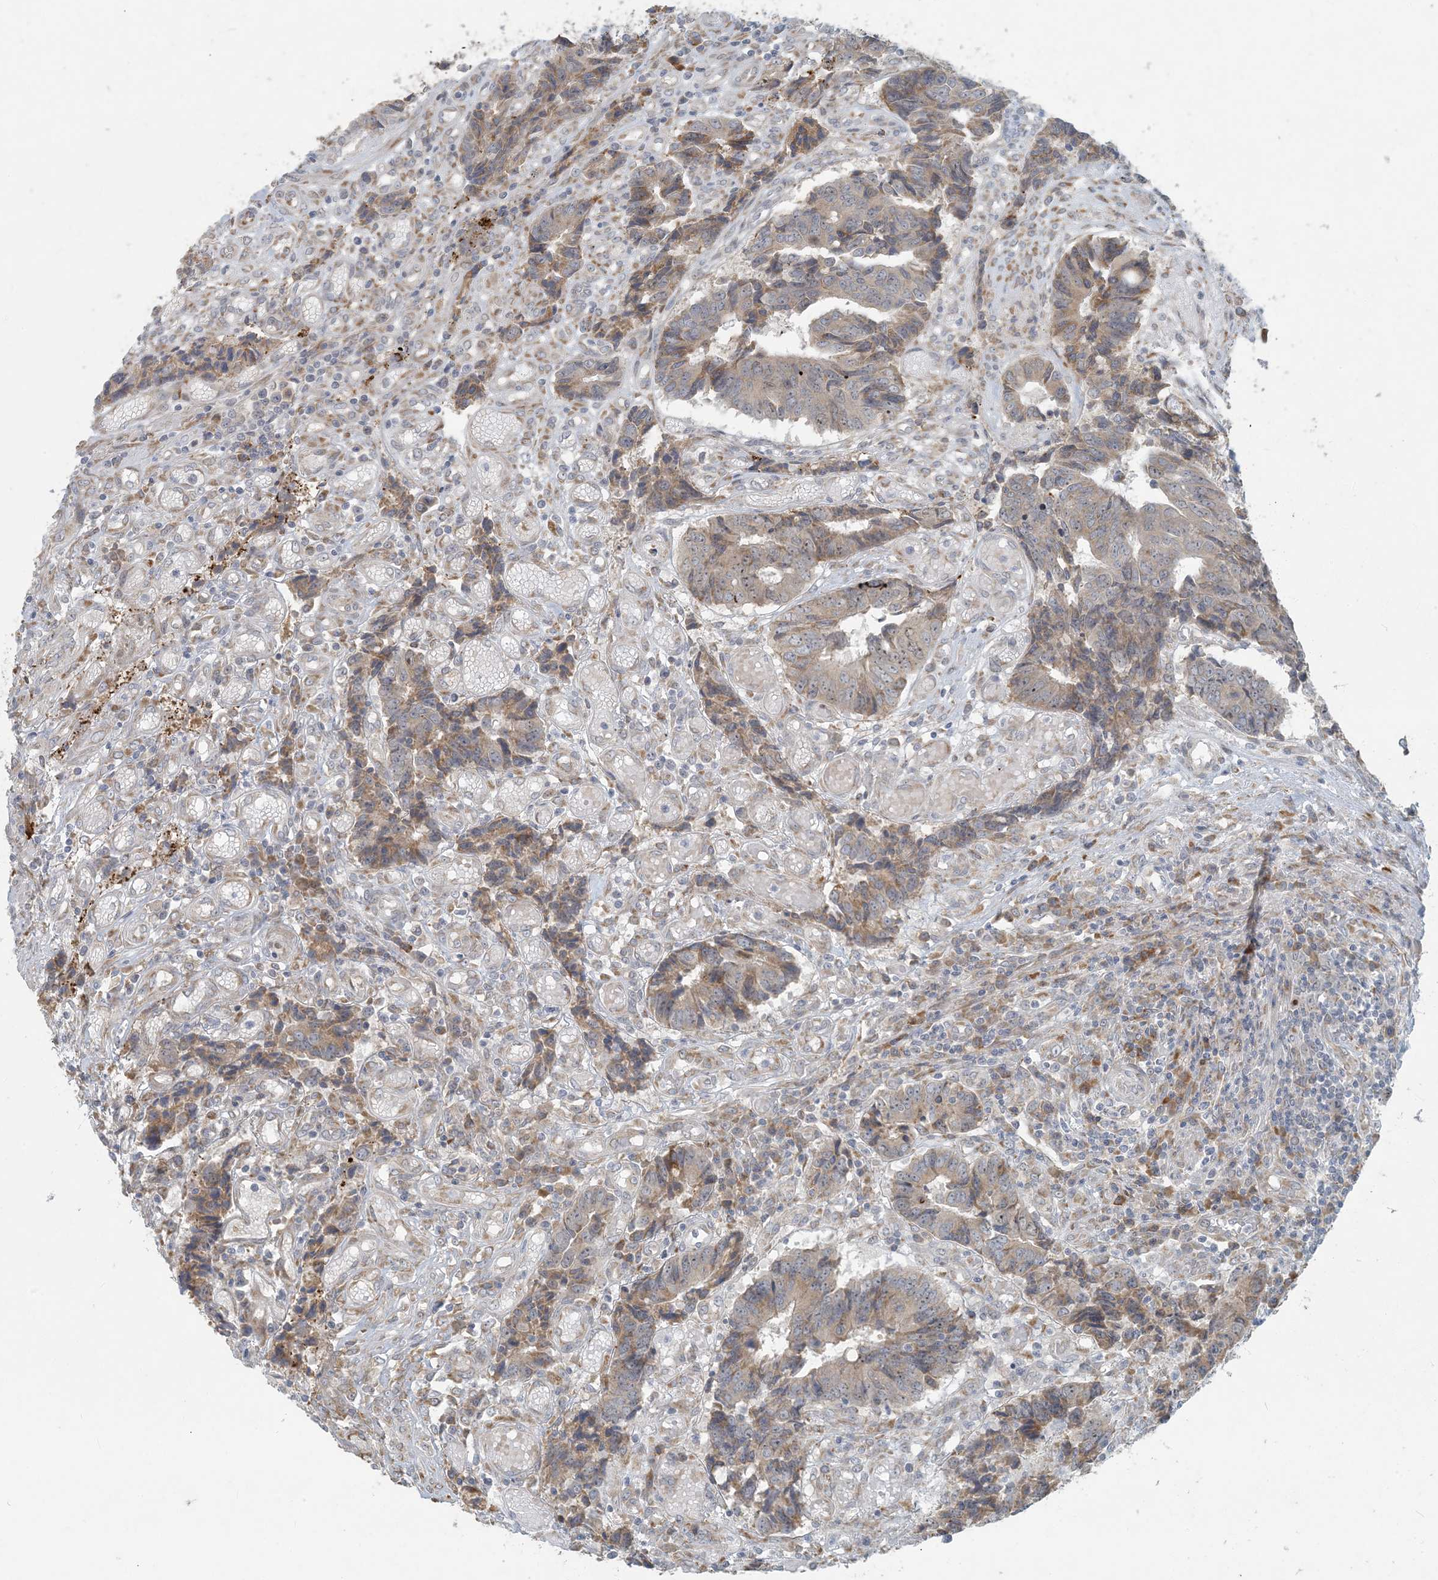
{"staining": {"intensity": "weak", "quantity": ">75%", "location": "cytoplasmic/membranous"}, "tissue": "colorectal cancer", "cell_type": "Tumor cells", "image_type": "cancer", "snomed": [{"axis": "morphology", "description": "Adenocarcinoma, NOS"}, {"axis": "topography", "description": "Rectum"}], "caption": "An image showing weak cytoplasmic/membranous staining in about >75% of tumor cells in colorectal adenocarcinoma, as visualized by brown immunohistochemical staining.", "gene": "HACL1", "patient": {"sex": "male", "age": 84}}